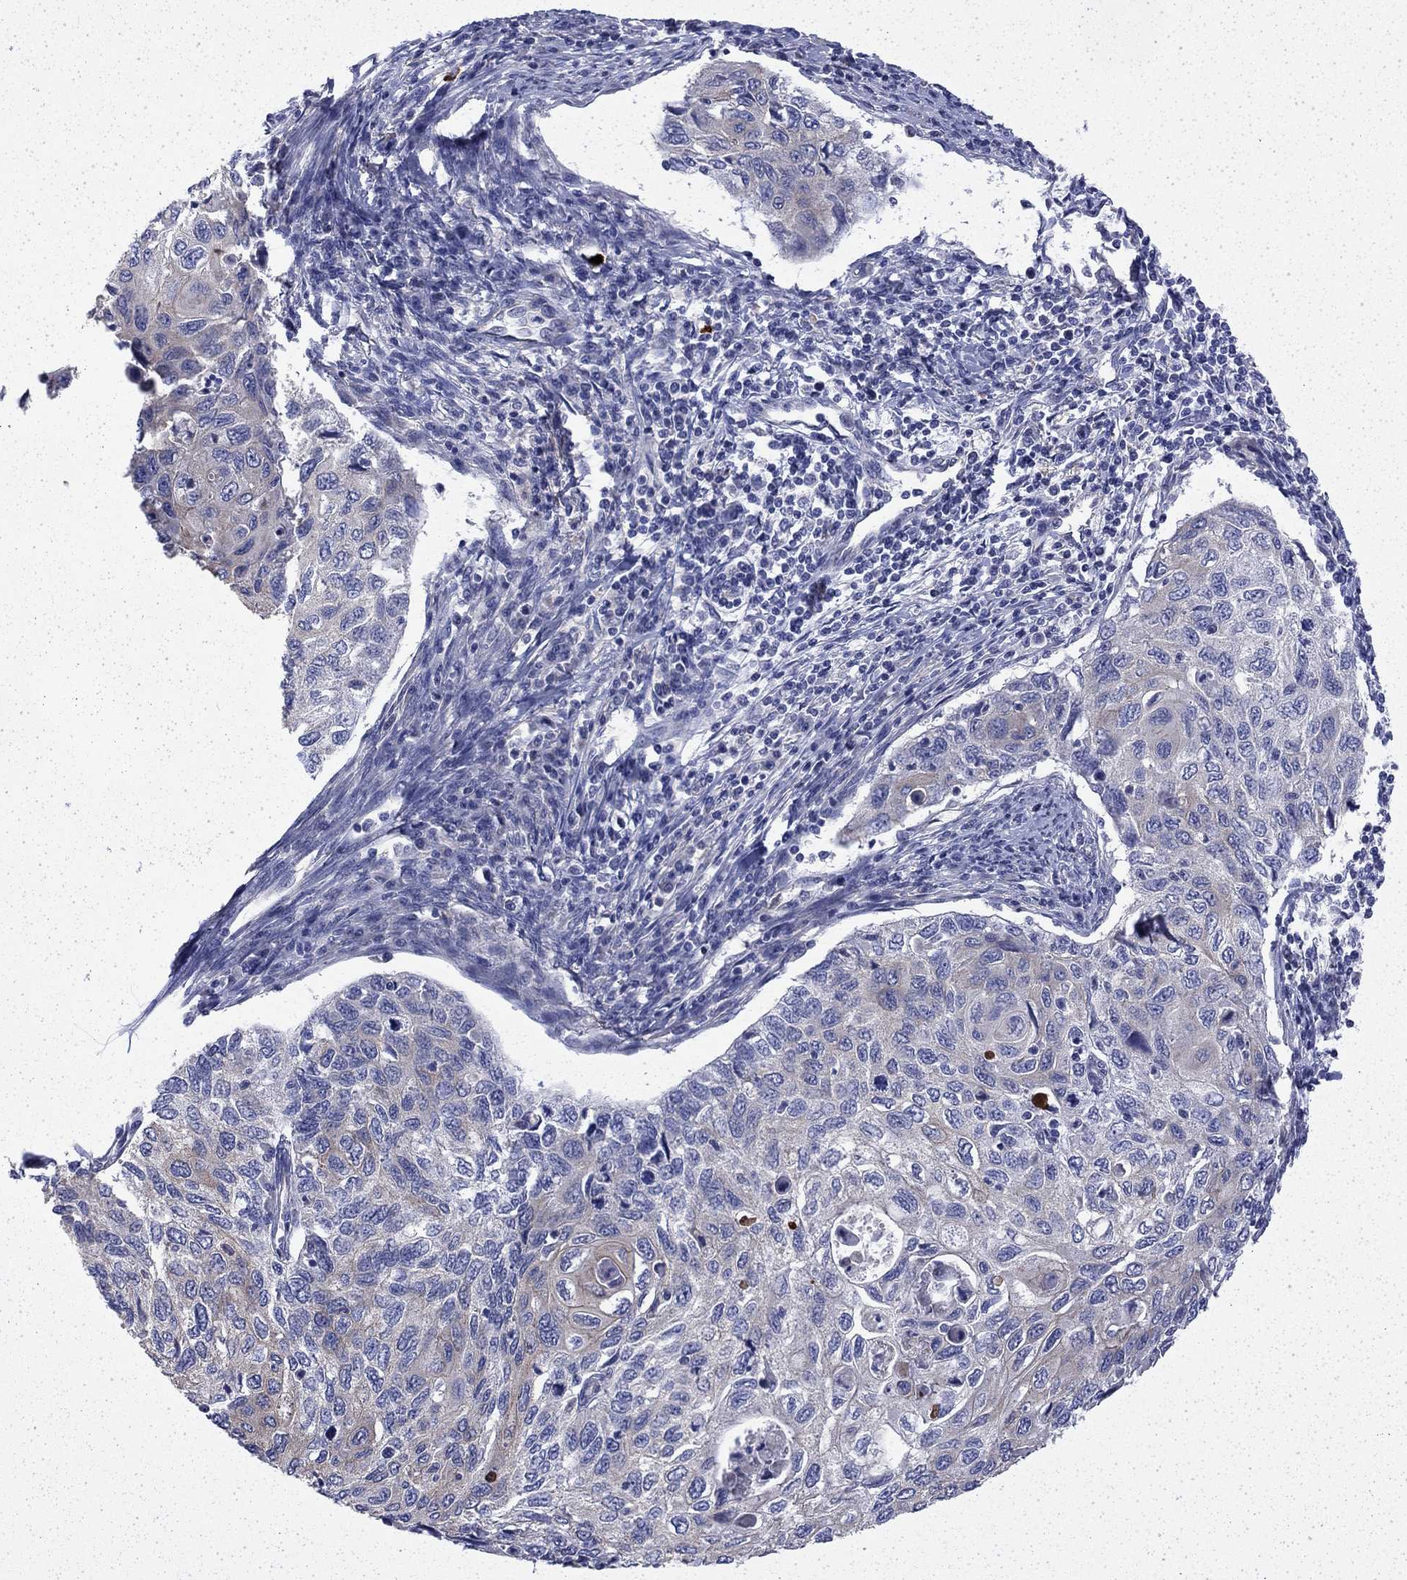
{"staining": {"intensity": "weak", "quantity": "<25%", "location": "cytoplasmic/membranous"}, "tissue": "cervical cancer", "cell_type": "Tumor cells", "image_type": "cancer", "snomed": [{"axis": "morphology", "description": "Squamous cell carcinoma, NOS"}, {"axis": "topography", "description": "Cervix"}], "caption": "This is an immunohistochemistry (IHC) image of human cervical cancer (squamous cell carcinoma). There is no staining in tumor cells.", "gene": "DTNA", "patient": {"sex": "female", "age": 70}}